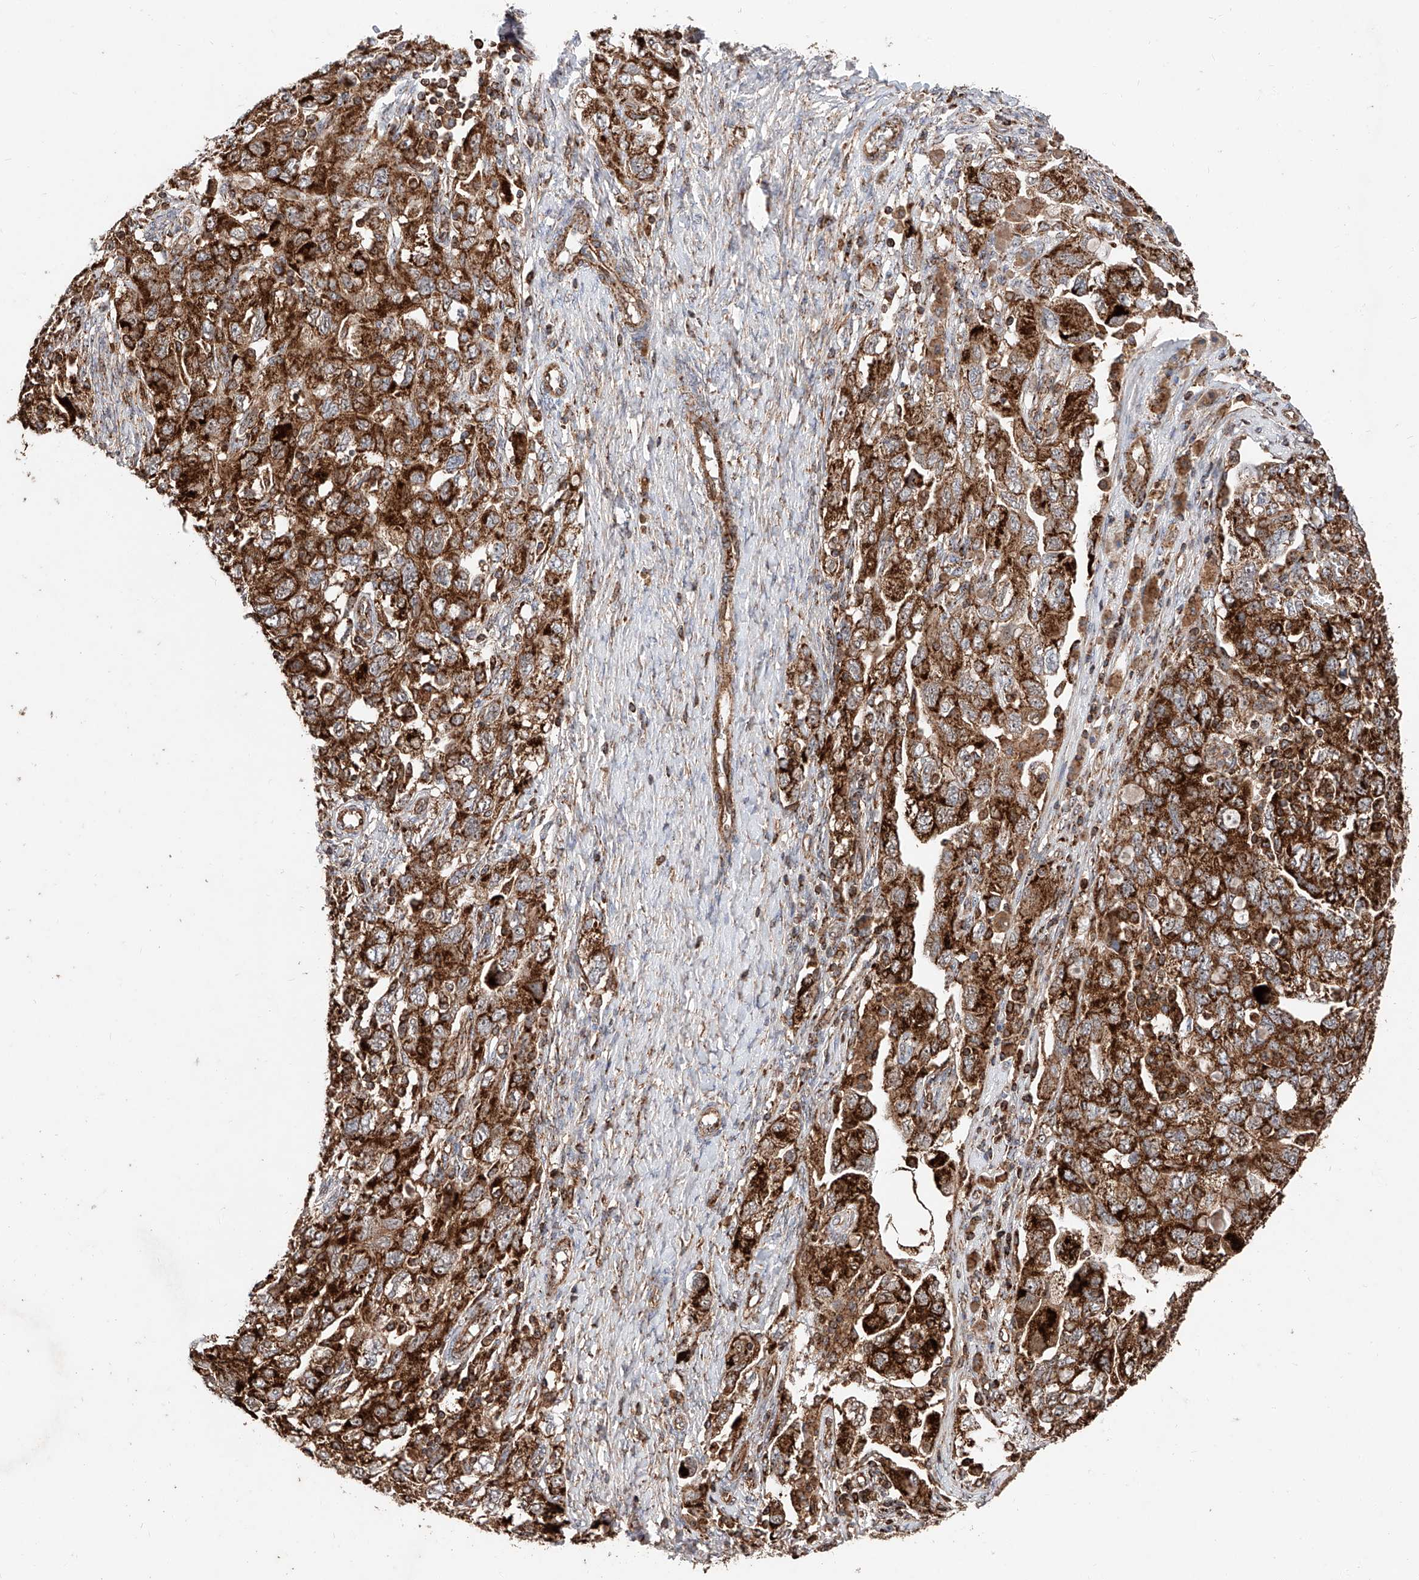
{"staining": {"intensity": "strong", "quantity": ">75%", "location": "cytoplasmic/membranous"}, "tissue": "ovarian cancer", "cell_type": "Tumor cells", "image_type": "cancer", "snomed": [{"axis": "morphology", "description": "Carcinoma, NOS"}, {"axis": "morphology", "description": "Cystadenocarcinoma, serous, NOS"}, {"axis": "topography", "description": "Ovary"}], "caption": "Ovarian cancer (serous cystadenocarcinoma) was stained to show a protein in brown. There is high levels of strong cytoplasmic/membranous positivity in about >75% of tumor cells. The protein of interest is shown in brown color, while the nuclei are stained blue.", "gene": "PISD", "patient": {"sex": "female", "age": 69}}